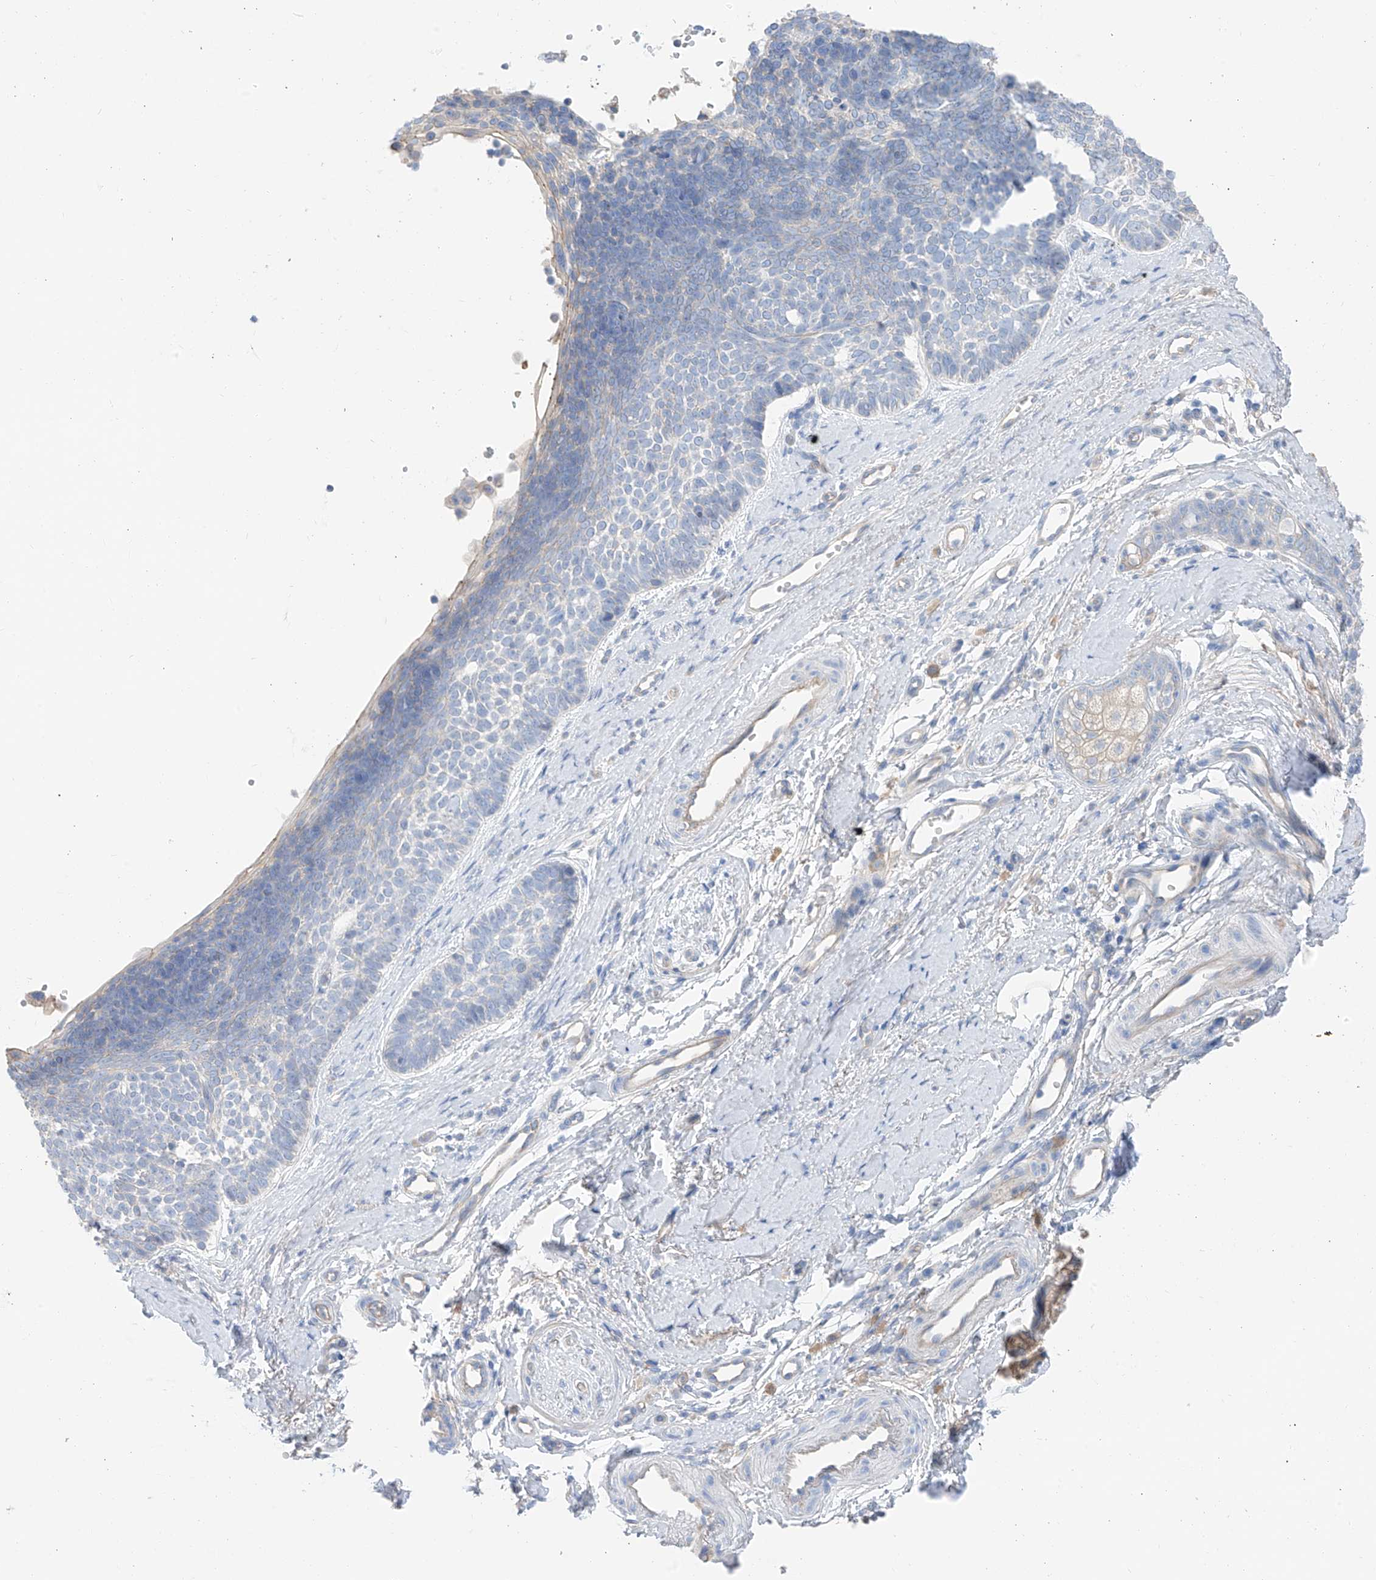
{"staining": {"intensity": "weak", "quantity": "<25%", "location": "cytoplasmic/membranous"}, "tissue": "skin cancer", "cell_type": "Tumor cells", "image_type": "cancer", "snomed": [{"axis": "morphology", "description": "Basal cell carcinoma"}, {"axis": "topography", "description": "Skin"}], "caption": "IHC photomicrograph of human basal cell carcinoma (skin) stained for a protein (brown), which reveals no positivity in tumor cells.", "gene": "ITGA9", "patient": {"sex": "female", "age": 81}}